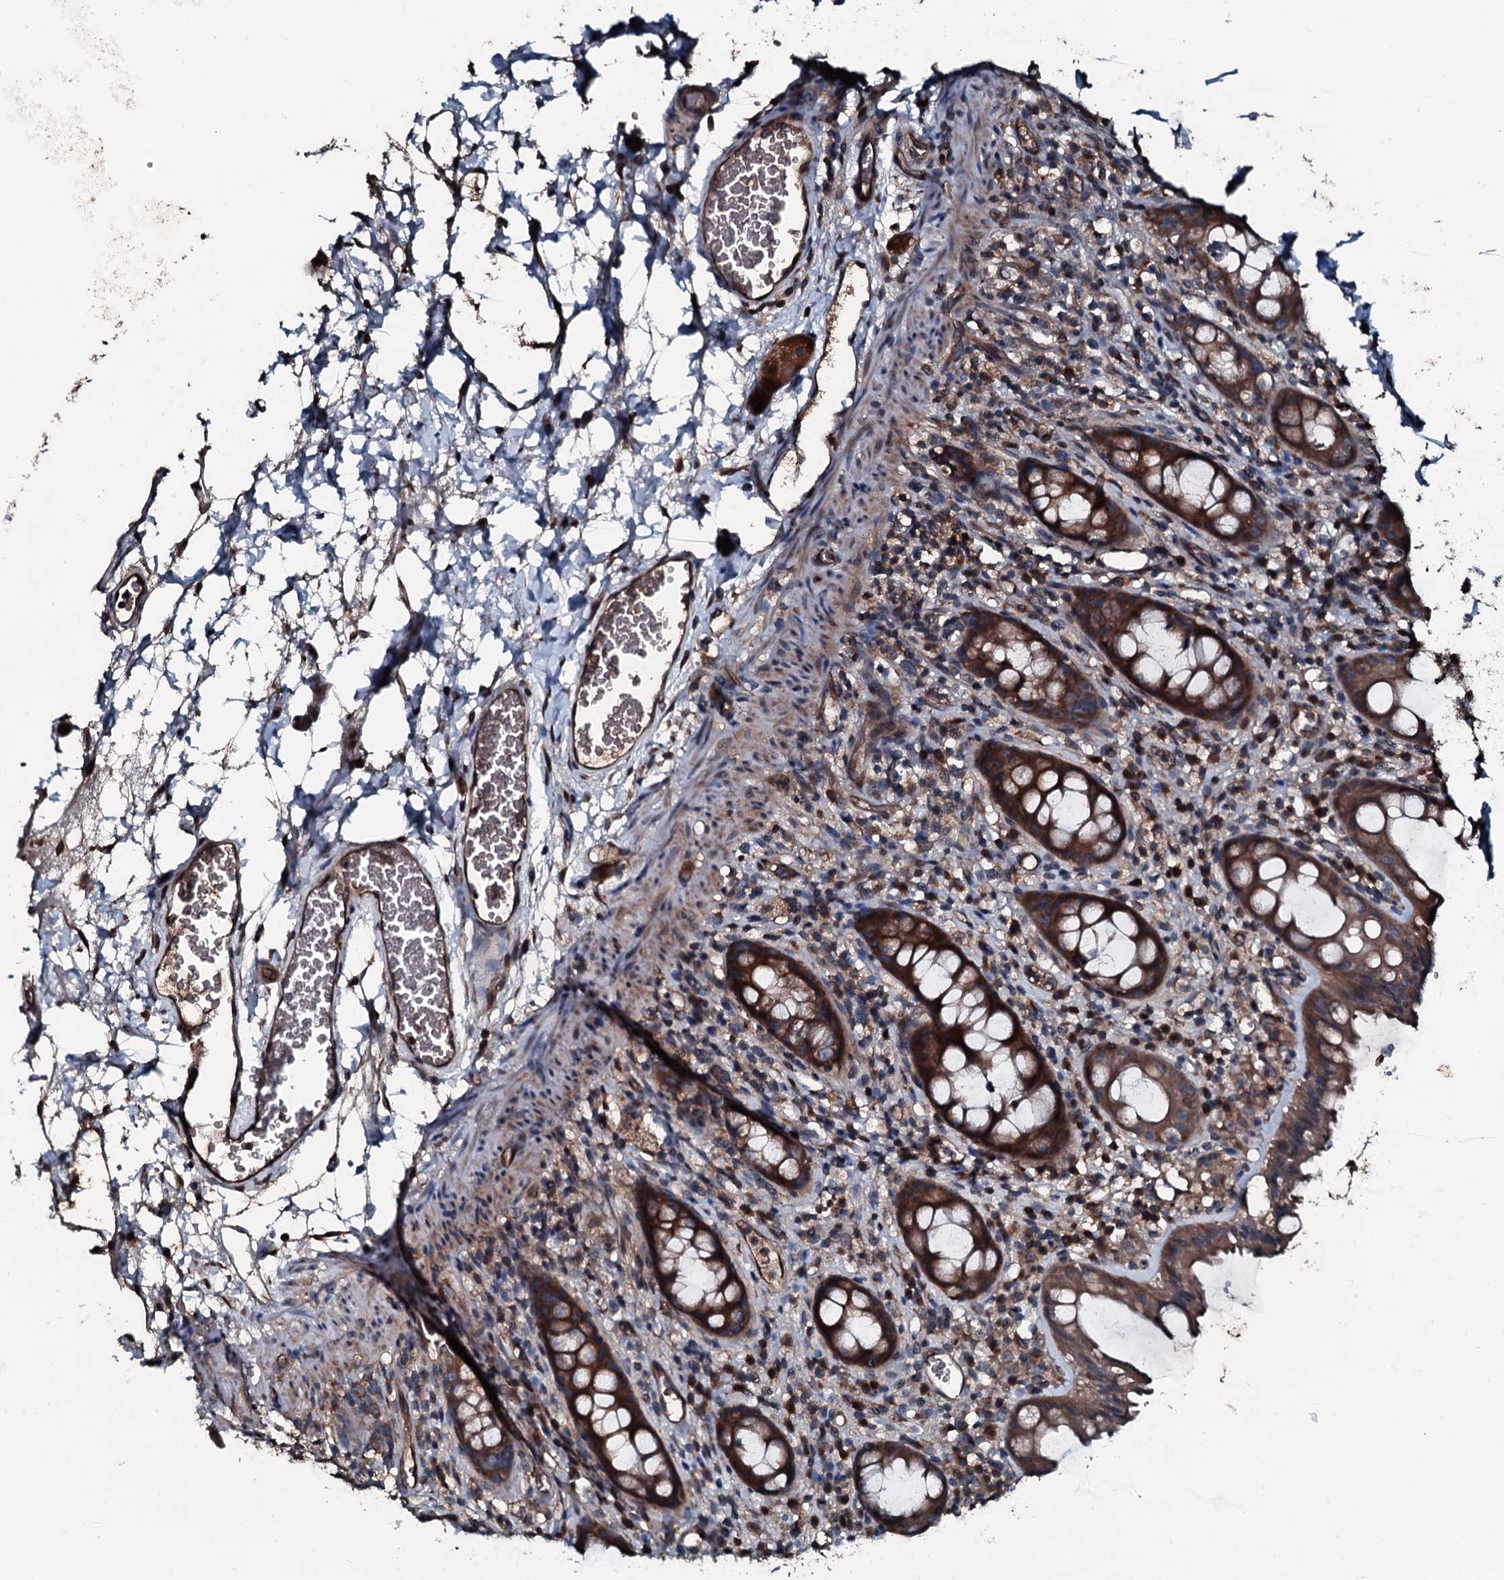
{"staining": {"intensity": "strong", "quantity": ">75%", "location": "cytoplasmic/membranous"}, "tissue": "rectum", "cell_type": "Glandular cells", "image_type": "normal", "snomed": [{"axis": "morphology", "description": "Normal tissue, NOS"}, {"axis": "topography", "description": "Rectum"}], "caption": "A brown stain labels strong cytoplasmic/membranous staining of a protein in glandular cells of benign human rectum. The staining was performed using DAB, with brown indicating positive protein expression. Nuclei are stained blue with hematoxylin.", "gene": "AARS1", "patient": {"sex": "female", "age": 57}}